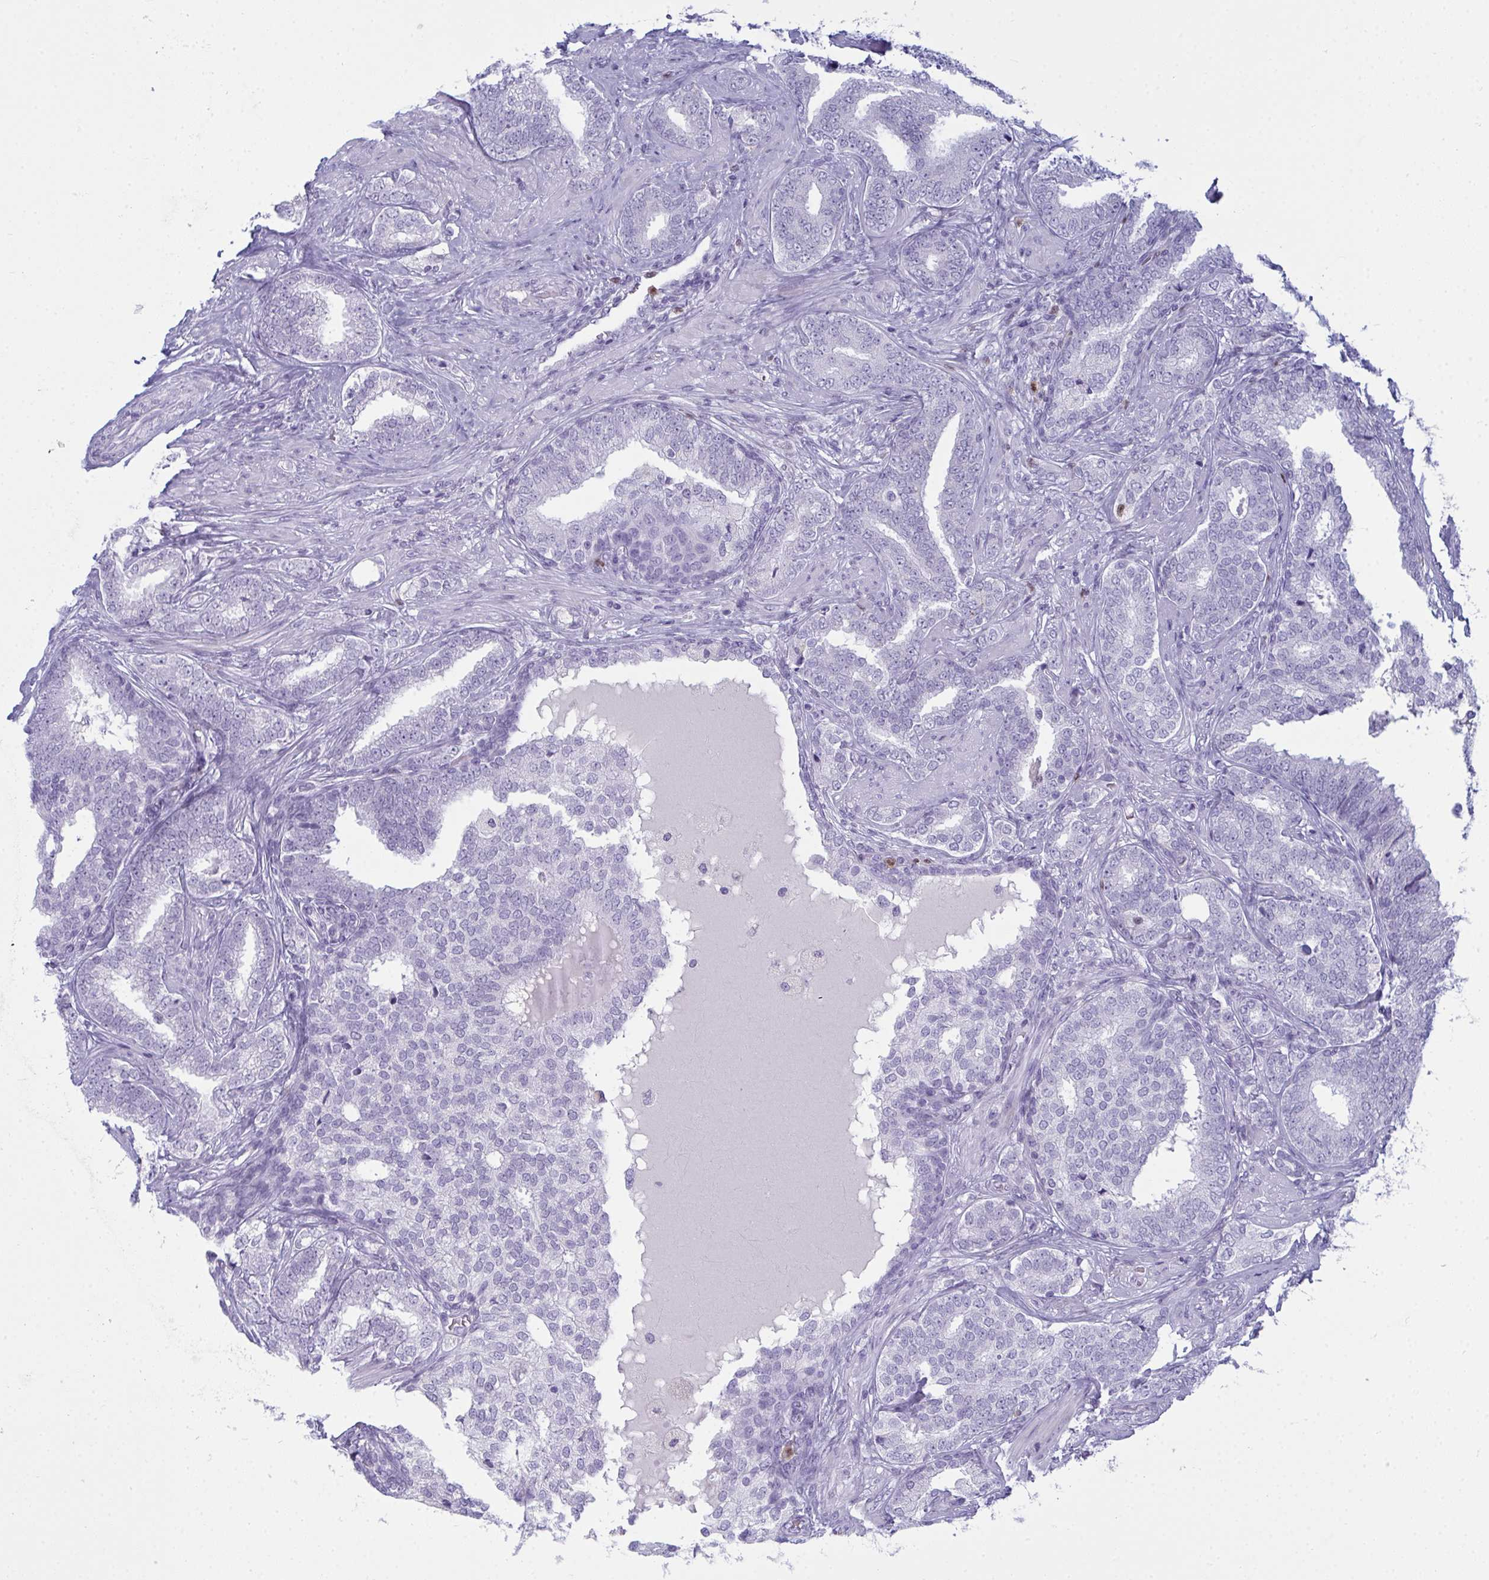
{"staining": {"intensity": "negative", "quantity": "none", "location": "none"}, "tissue": "prostate cancer", "cell_type": "Tumor cells", "image_type": "cancer", "snomed": [{"axis": "morphology", "description": "Adenocarcinoma, High grade"}, {"axis": "topography", "description": "Prostate"}], "caption": "An image of prostate cancer (high-grade adenocarcinoma) stained for a protein reveals no brown staining in tumor cells. (DAB immunohistochemistry (IHC) visualized using brightfield microscopy, high magnification).", "gene": "SERPINB10", "patient": {"sex": "male", "age": 72}}